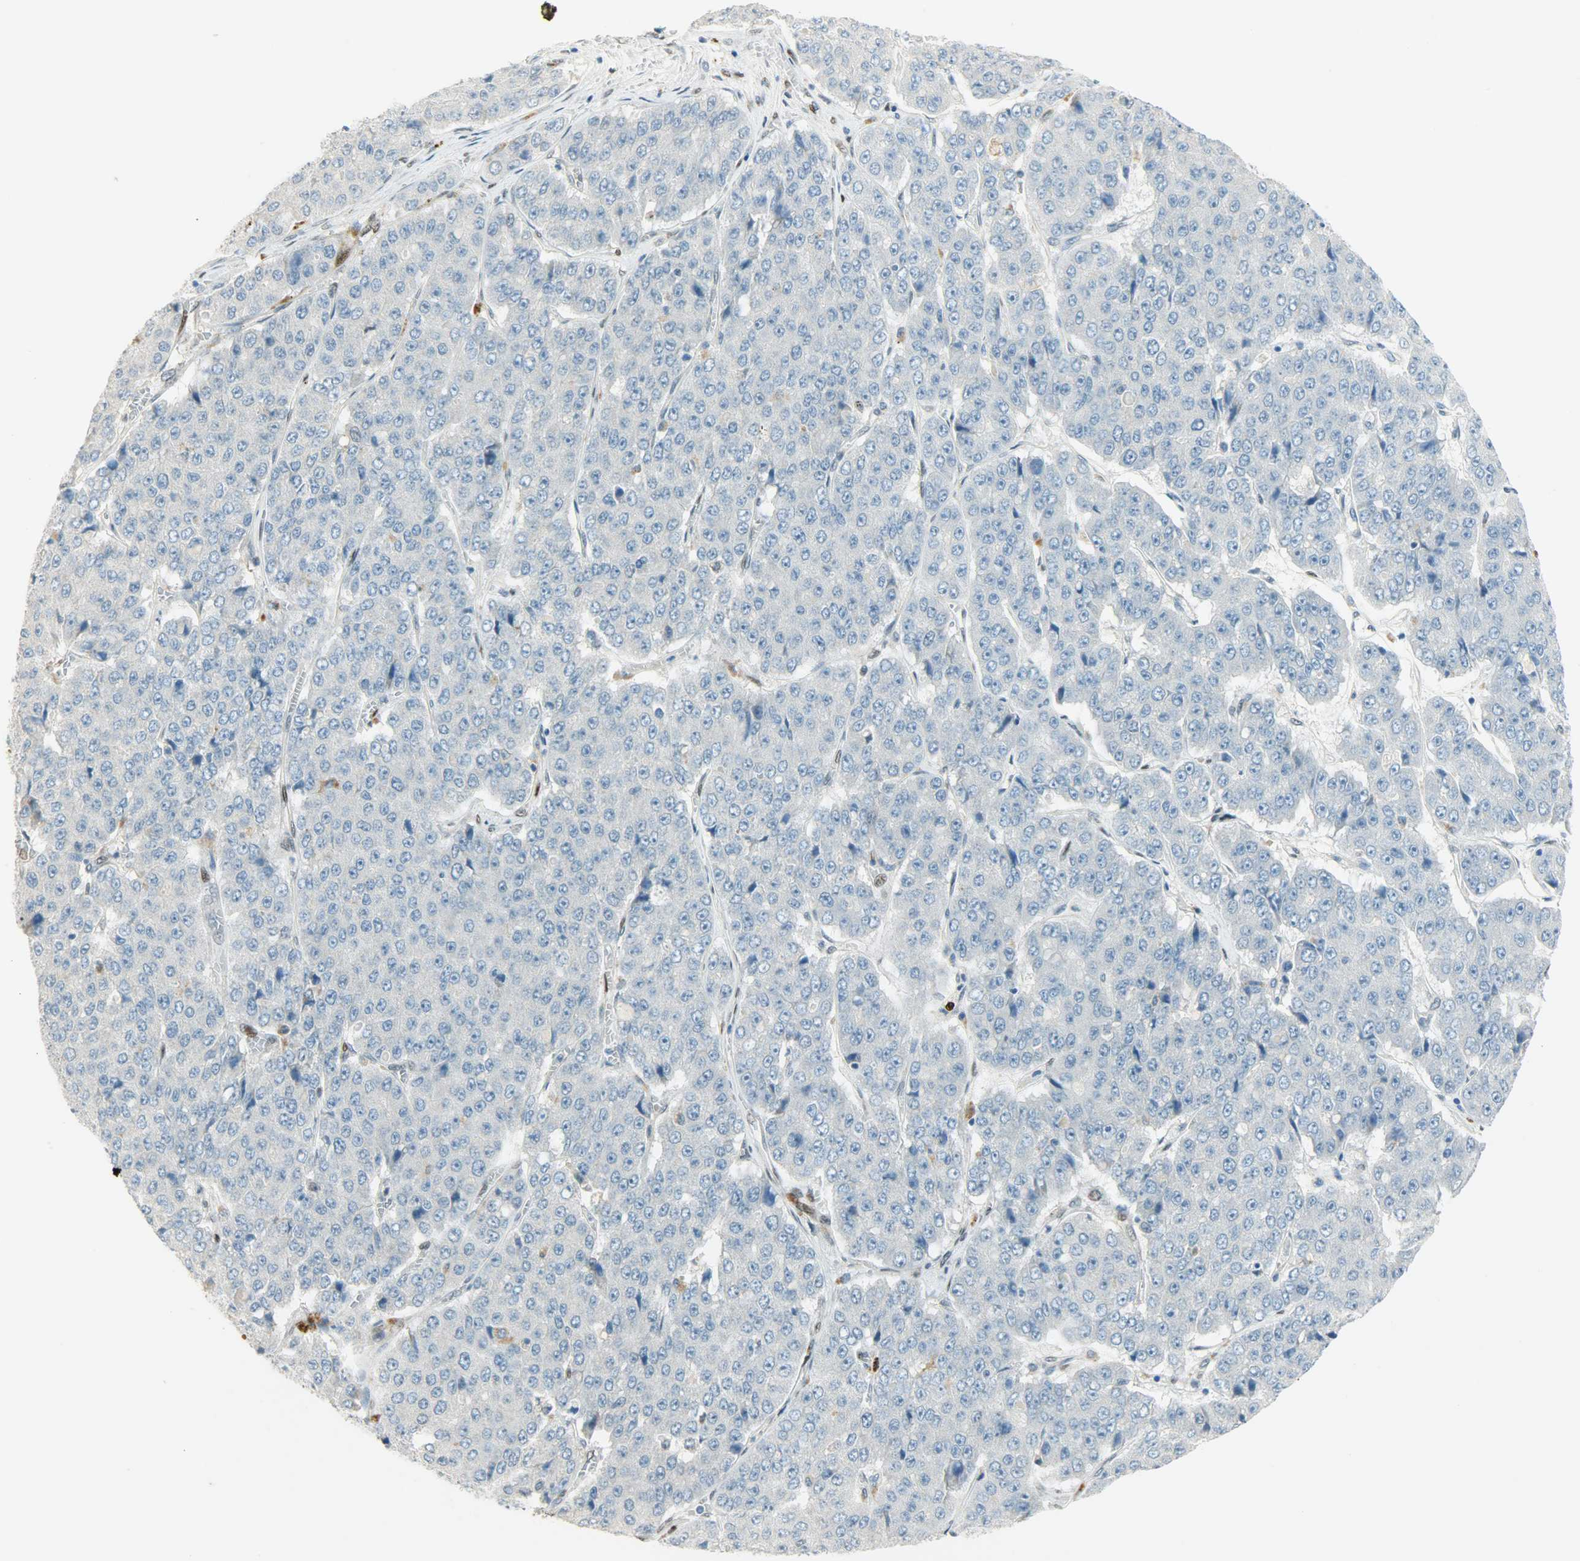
{"staining": {"intensity": "negative", "quantity": "none", "location": "none"}, "tissue": "pancreatic cancer", "cell_type": "Tumor cells", "image_type": "cancer", "snomed": [{"axis": "morphology", "description": "Adenocarcinoma, NOS"}, {"axis": "topography", "description": "Pancreas"}], "caption": "DAB (3,3'-diaminobenzidine) immunohistochemical staining of human pancreatic cancer demonstrates no significant staining in tumor cells.", "gene": "JUNB", "patient": {"sex": "male", "age": 50}}